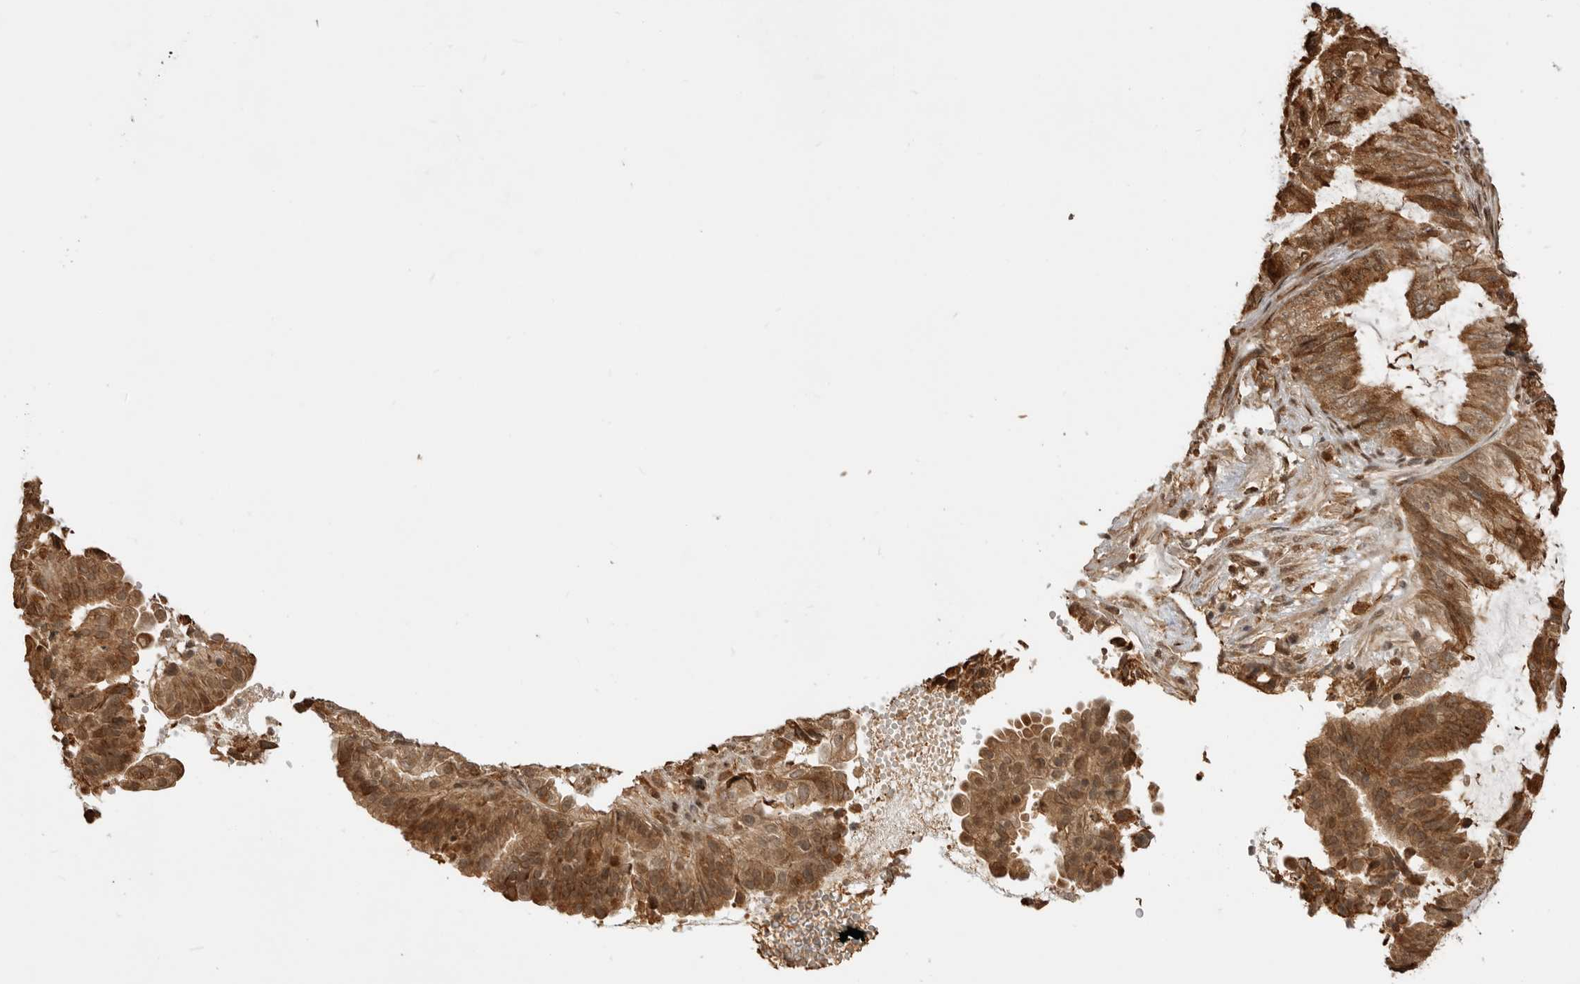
{"staining": {"intensity": "moderate", "quantity": ">75%", "location": "cytoplasmic/membranous,nuclear"}, "tissue": "endometrial cancer", "cell_type": "Tumor cells", "image_type": "cancer", "snomed": [{"axis": "morphology", "description": "Adenocarcinoma, NOS"}, {"axis": "topography", "description": "Endometrium"}], "caption": "Tumor cells show medium levels of moderate cytoplasmic/membranous and nuclear expression in about >75% of cells in human endometrial cancer (adenocarcinoma).", "gene": "BMP2K", "patient": {"sex": "female", "age": 49}}